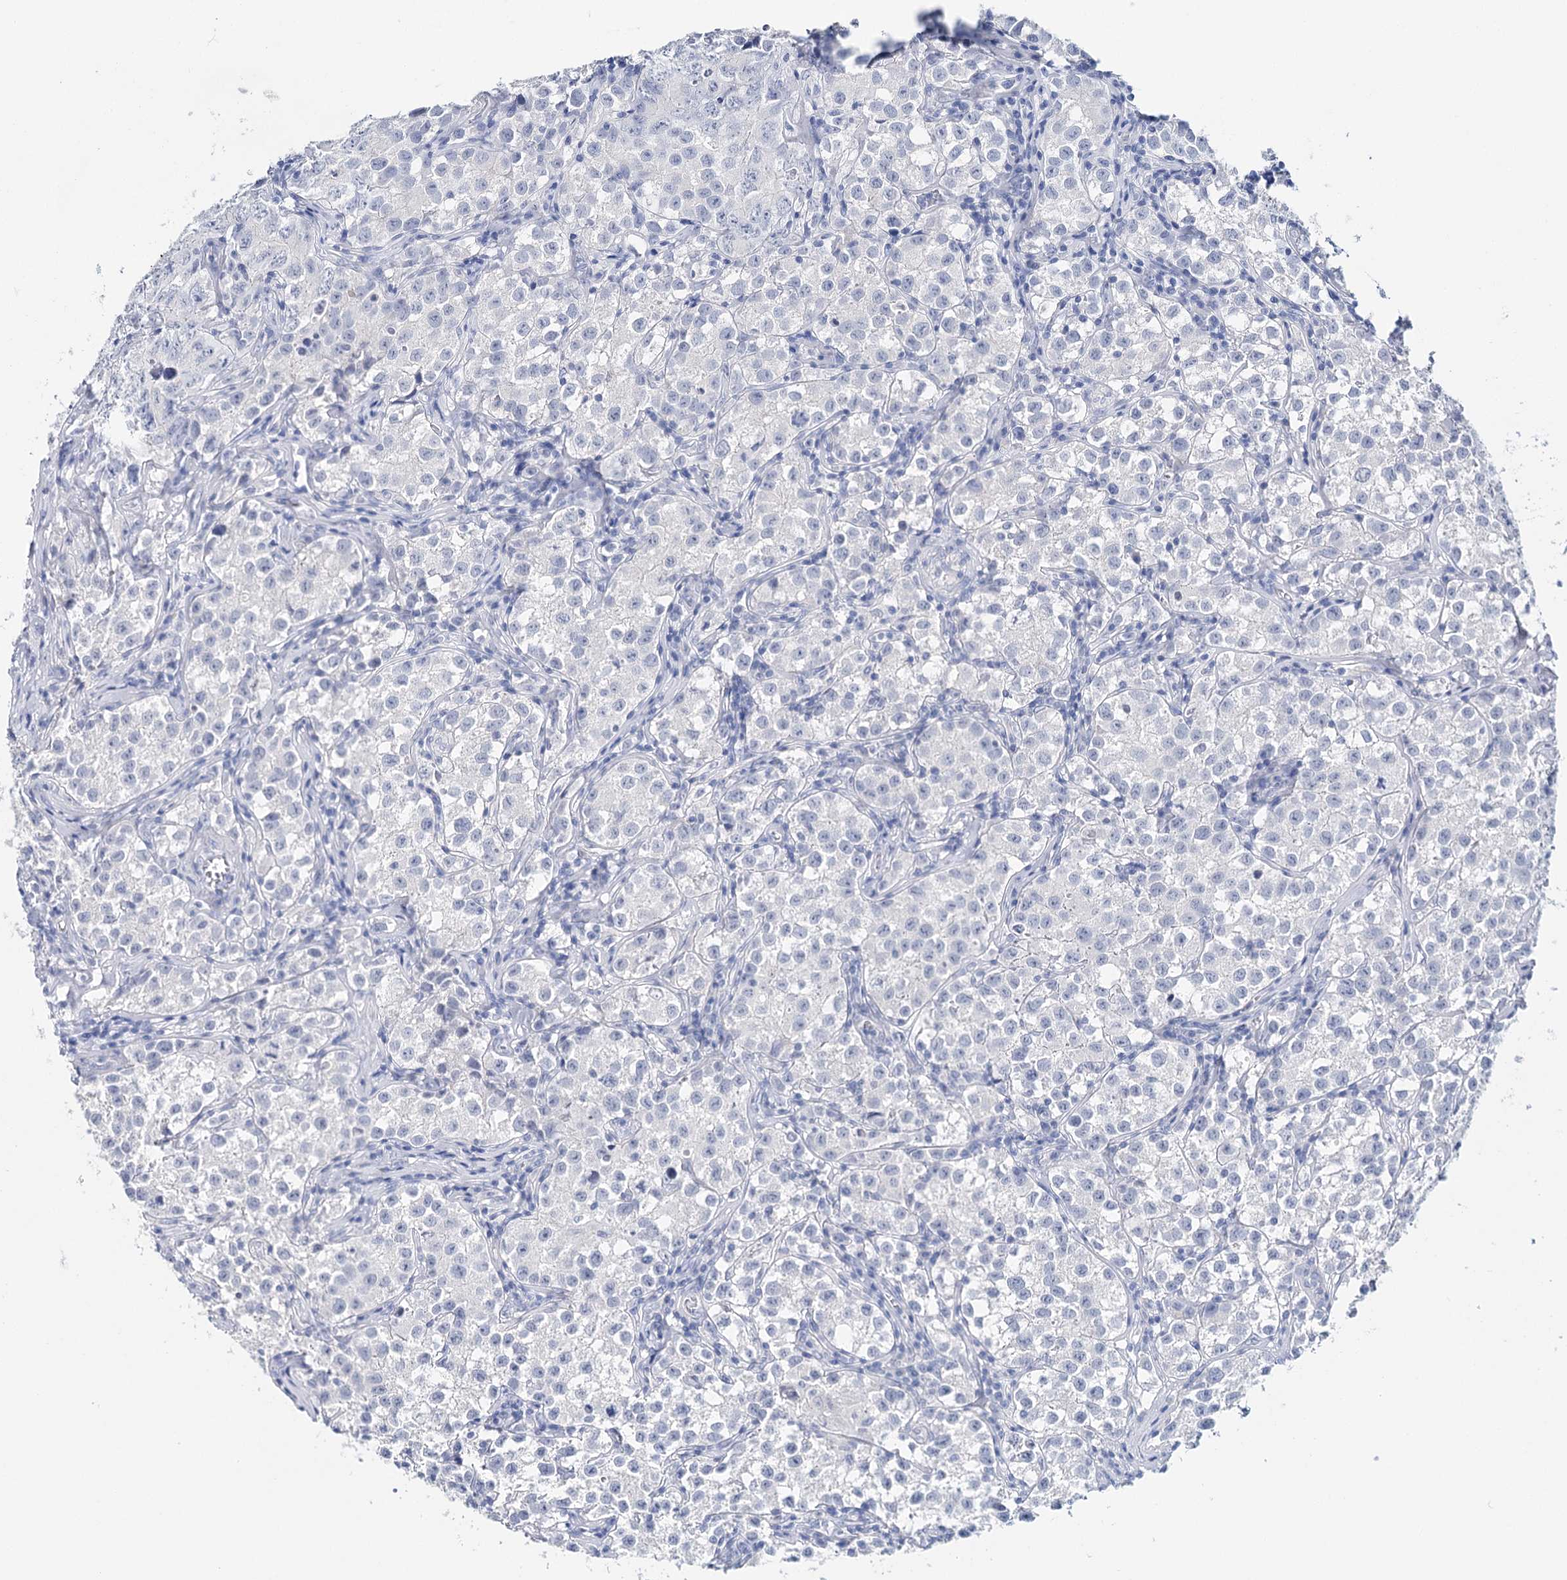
{"staining": {"intensity": "negative", "quantity": "none", "location": "none"}, "tissue": "testis cancer", "cell_type": "Tumor cells", "image_type": "cancer", "snomed": [{"axis": "morphology", "description": "Seminoma, NOS"}, {"axis": "morphology", "description": "Carcinoma, Embryonal, NOS"}, {"axis": "topography", "description": "Testis"}], "caption": "Tumor cells are negative for brown protein staining in testis seminoma.", "gene": "CEACAM8", "patient": {"sex": "male", "age": 43}}